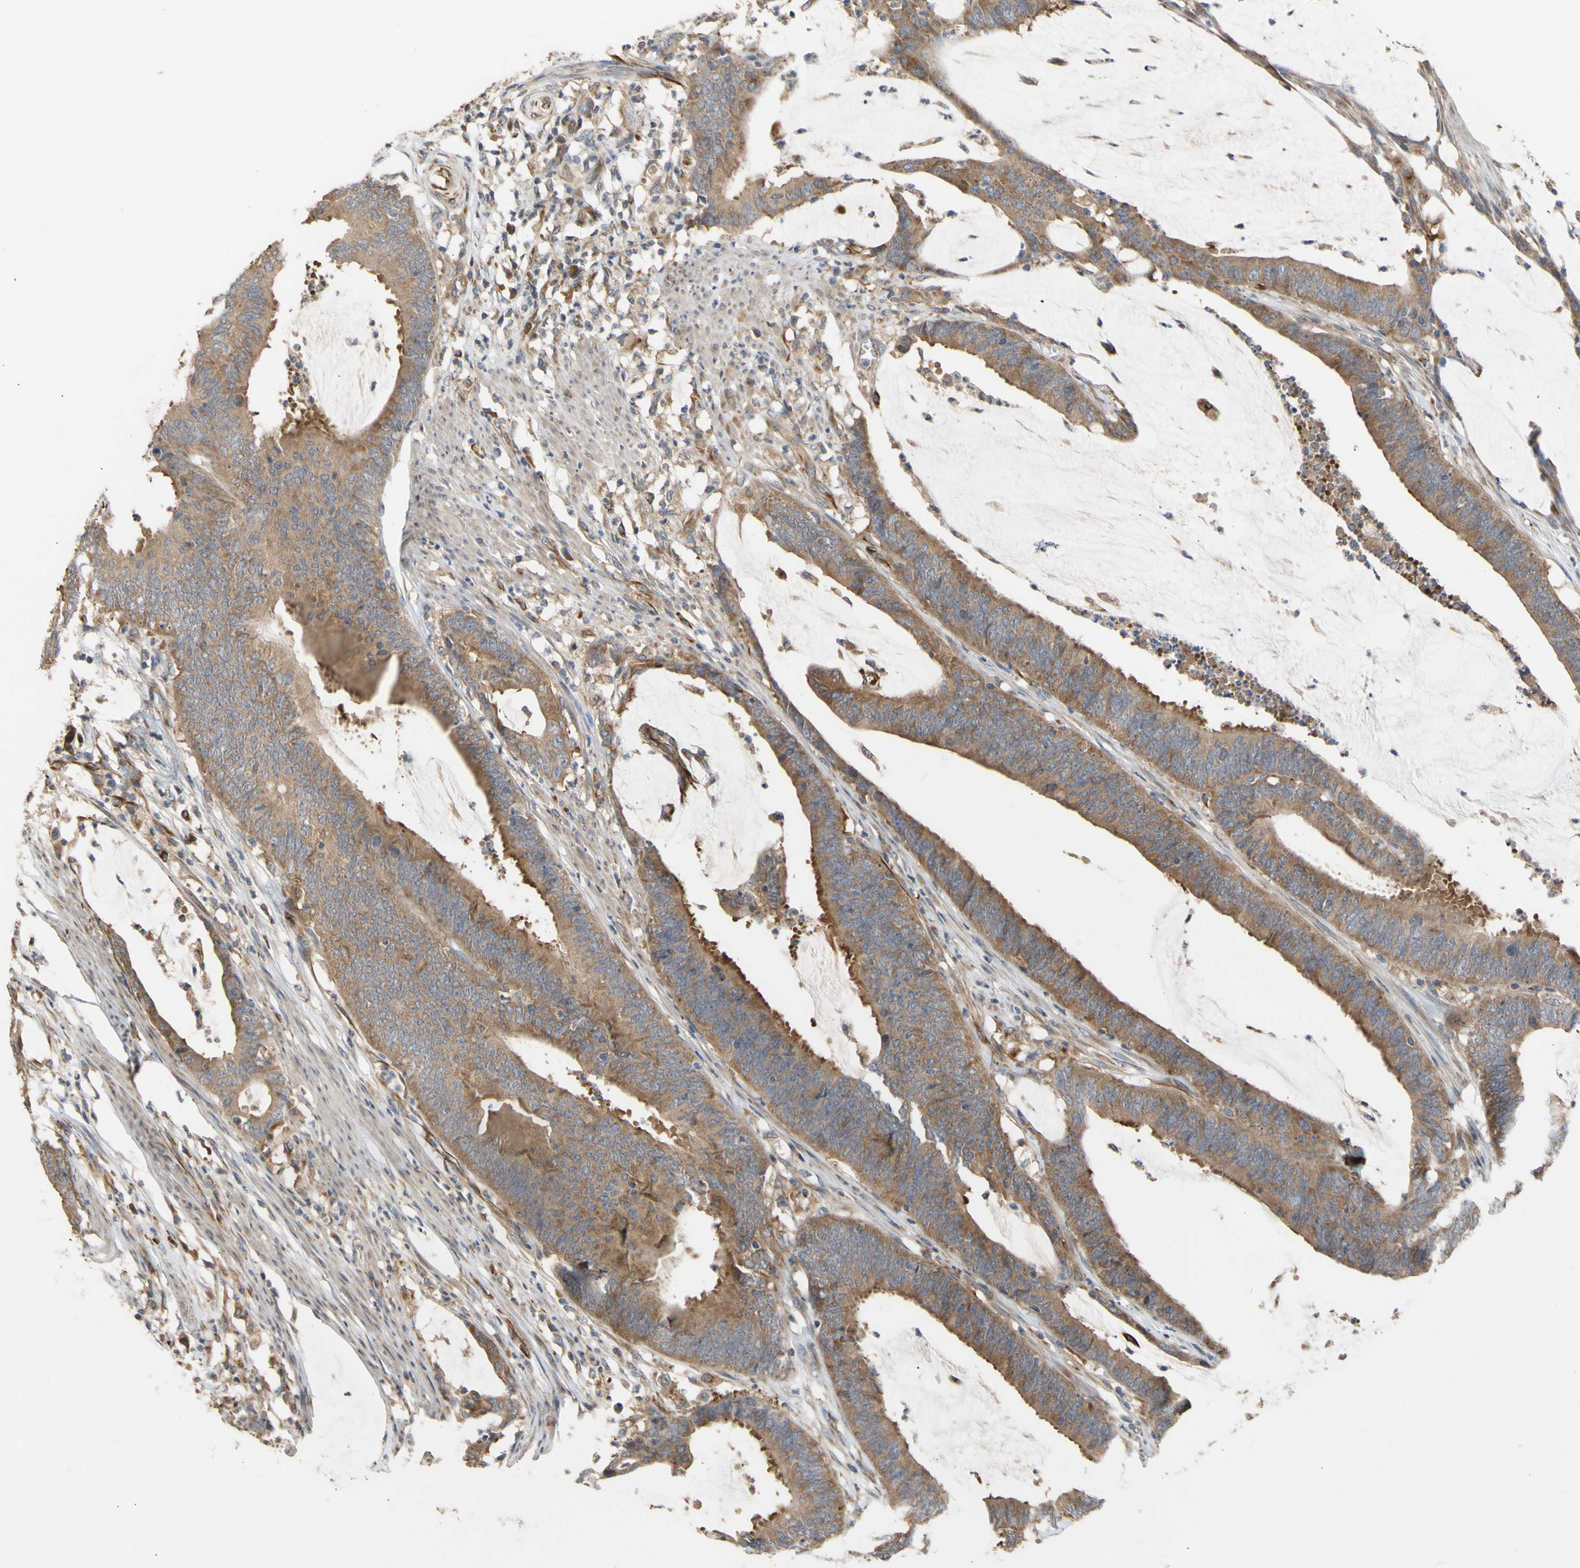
{"staining": {"intensity": "moderate", "quantity": ">75%", "location": "cytoplasmic/membranous"}, "tissue": "colorectal cancer", "cell_type": "Tumor cells", "image_type": "cancer", "snomed": [{"axis": "morphology", "description": "Adenocarcinoma, NOS"}, {"axis": "topography", "description": "Rectum"}], "caption": "Colorectal cancer (adenocarcinoma) stained with a protein marker demonstrates moderate staining in tumor cells.", "gene": "EIF2S3", "patient": {"sex": "female", "age": 66}}